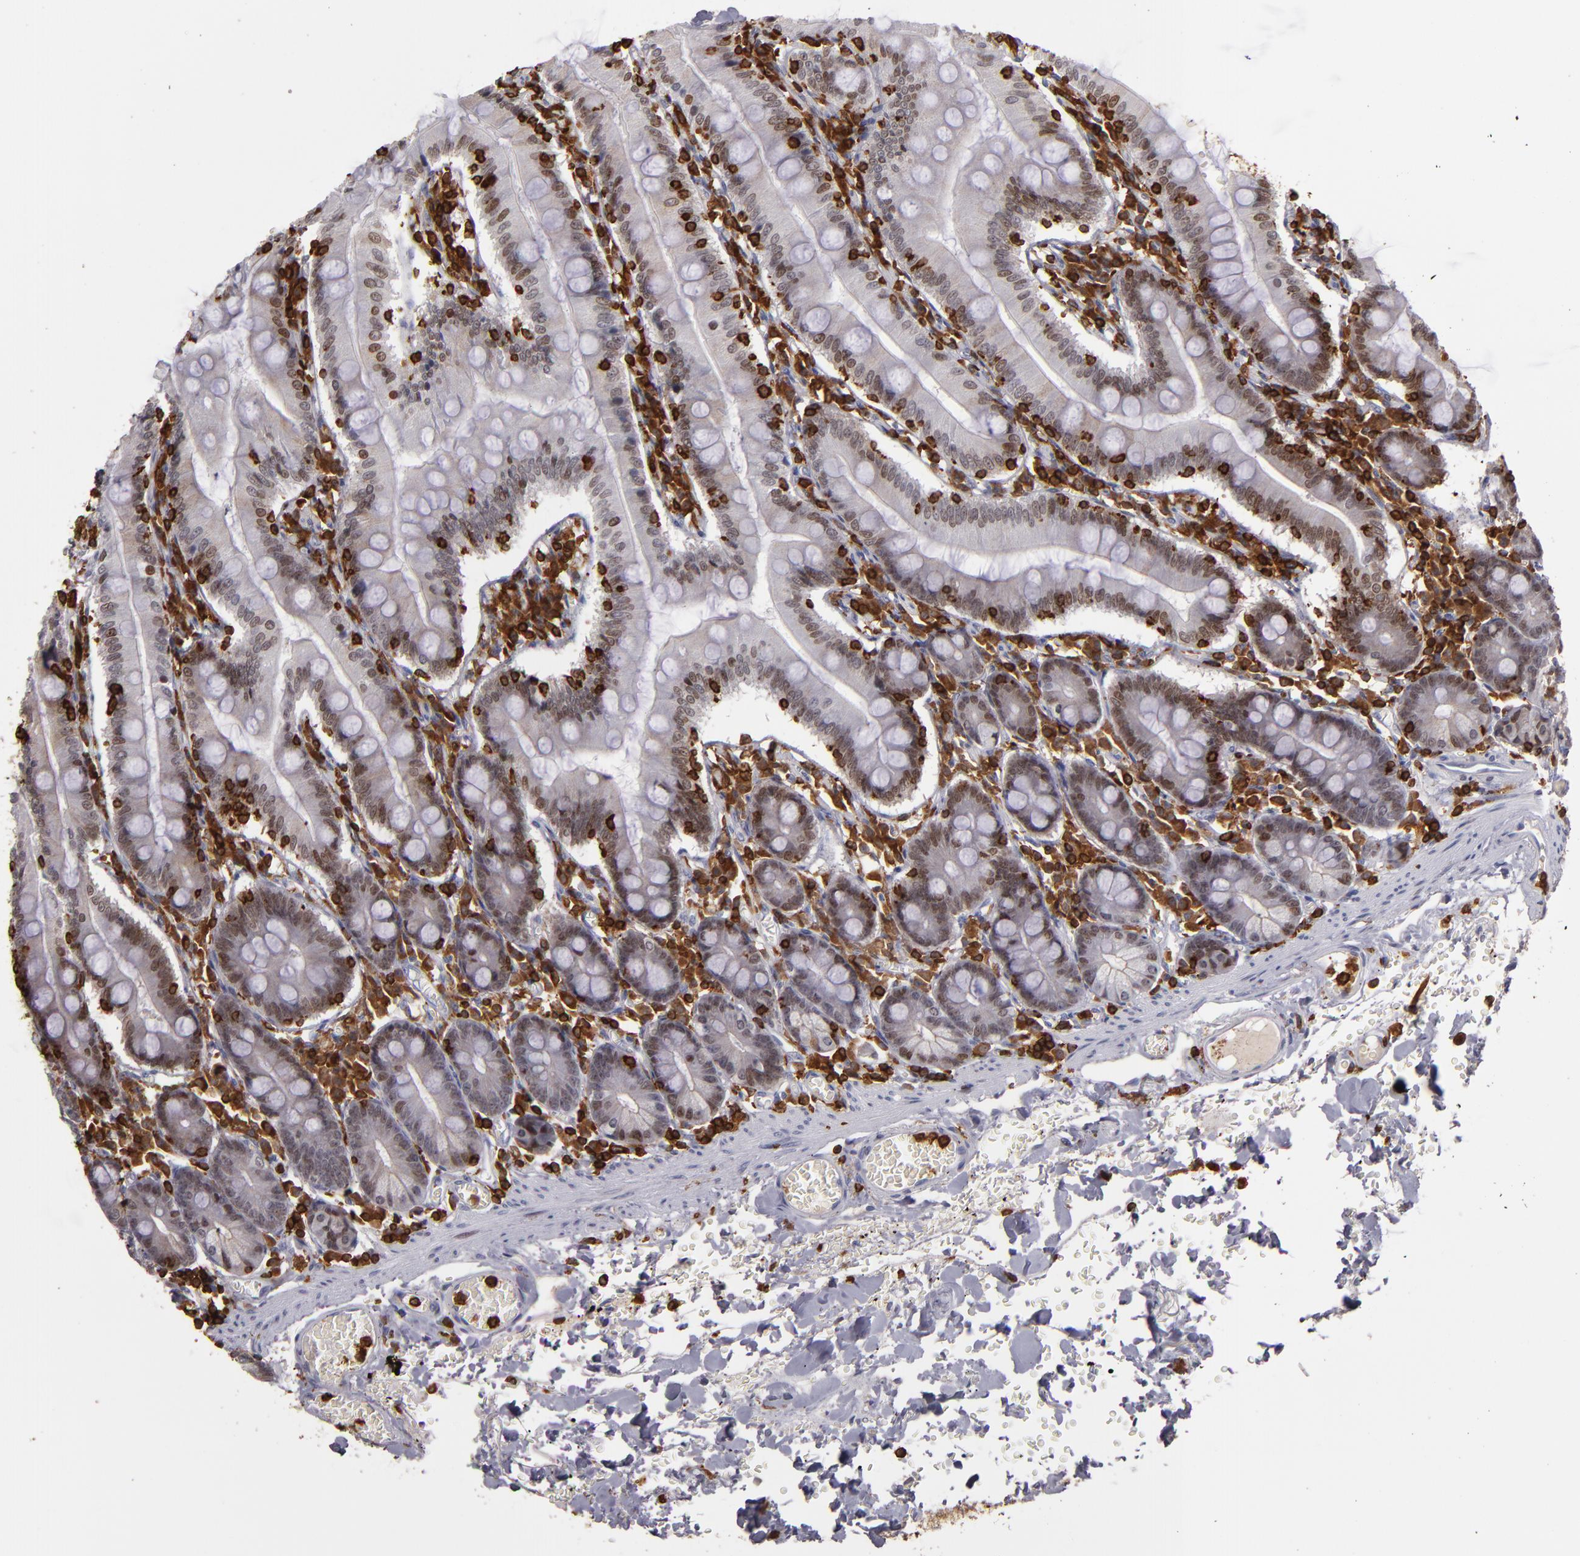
{"staining": {"intensity": "weak", "quantity": ">75%", "location": "nuclear"}, "tissue": "small intestine", "cell_type": "Glandular cells", "image_type": "normal", "snomed": [{"axis": "morphology", "description": "Normal tissue, NOS"}, {"axis": "topography", "description": "Small intestine"}], "caption": "Immunohistochemical staining of unremarkable human small intestine reveals low levels of weak nuclear staining in approximately >75% of glandular cells.", "gene": "WAS", "patient": {"sex": "male", "age": 71}}